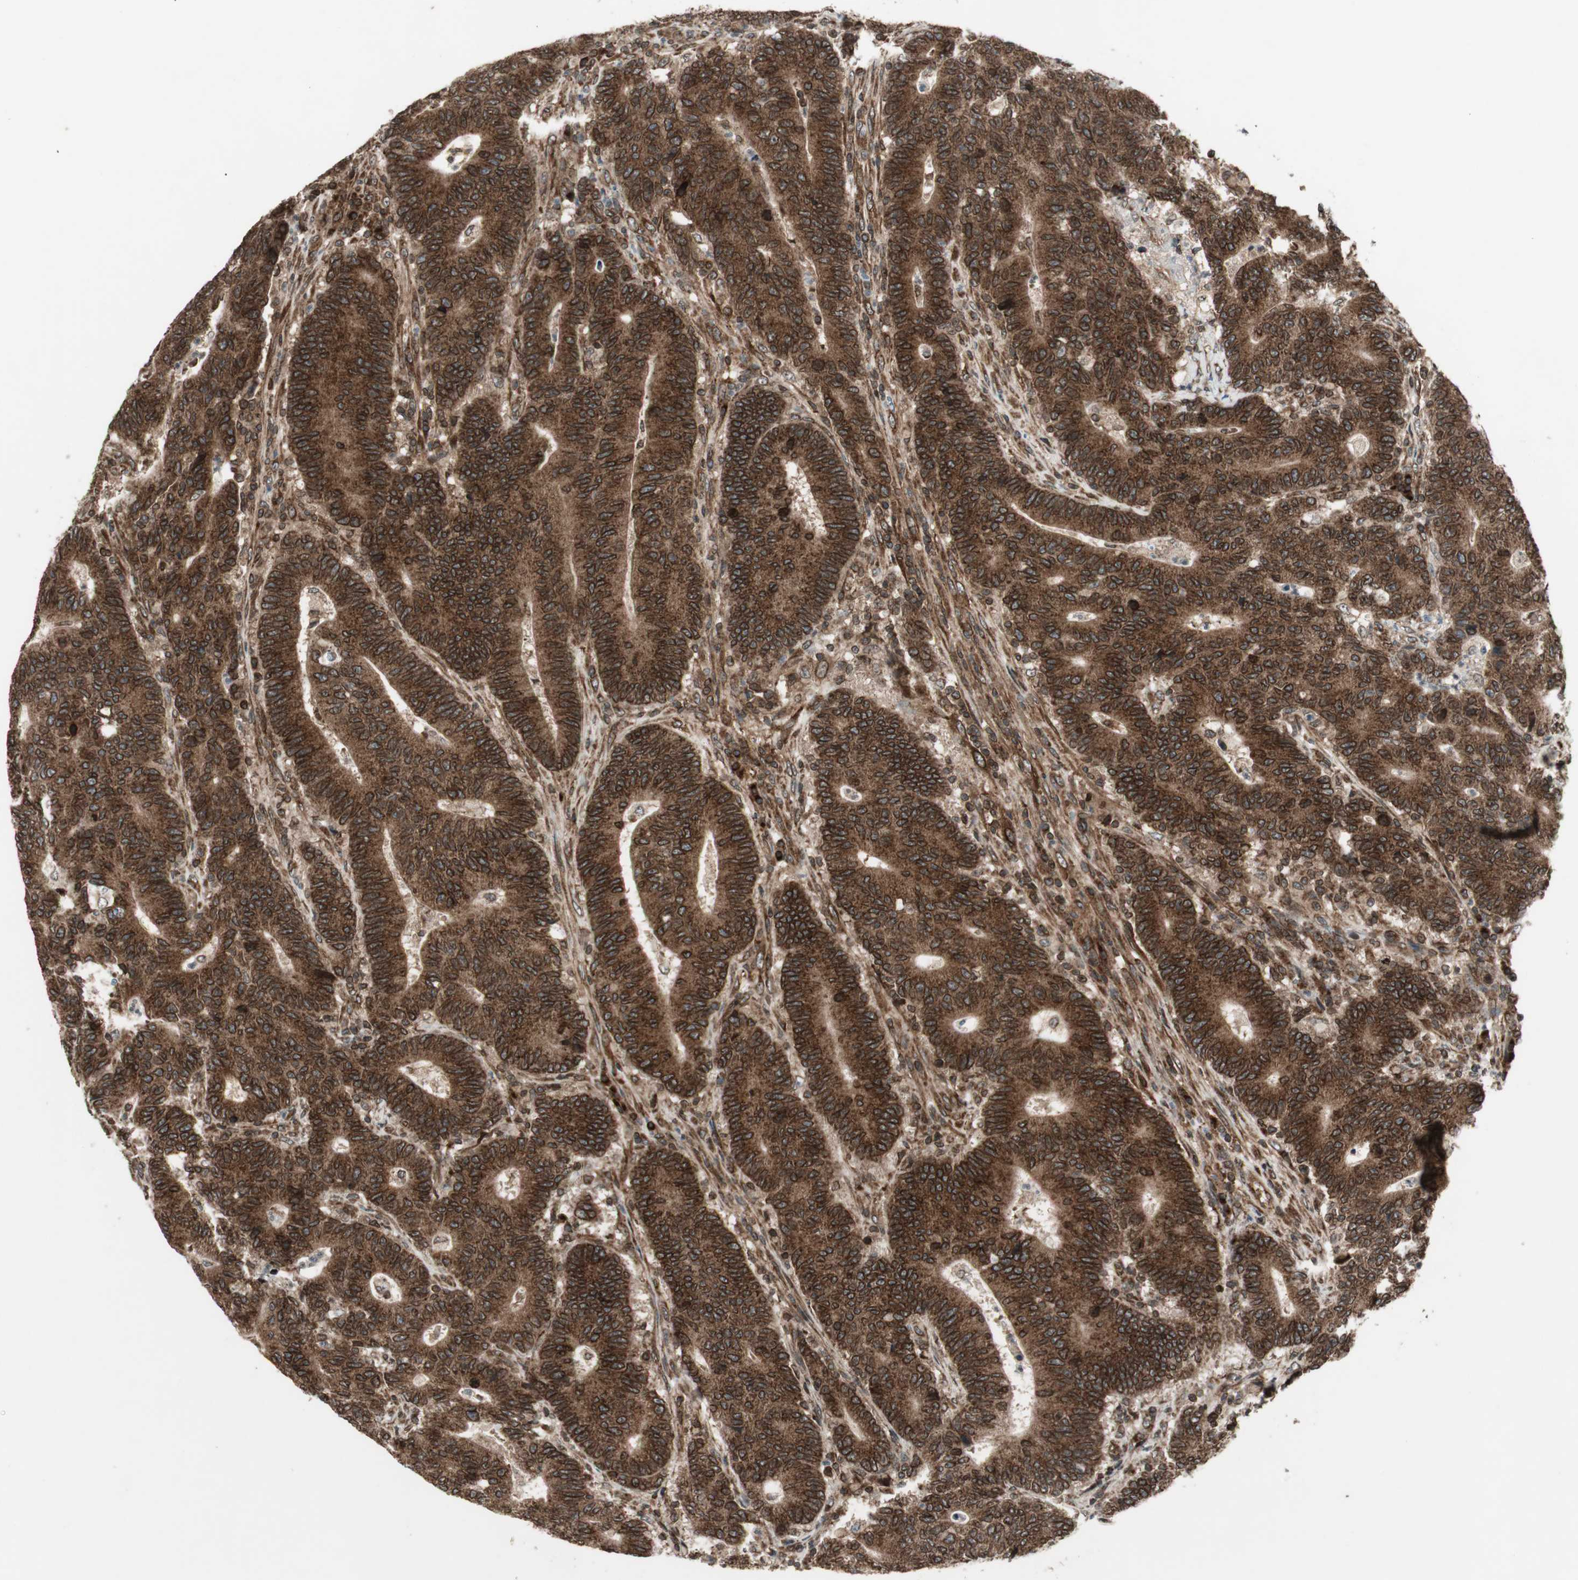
{"staining": {"intensity": "strong", "quantity": ">75%", "location": "cytoplasmic/membranous,nuclear"}, "tissue": "colorectal cancer", "cell_type": "Tumor cells", "image_type": "cancer", "snomed": [{"axis": "morphology", "description": "Normal tissue, NOS"}, {"axis": "morphology", "description": "Adenocarcinoma, NOS"}, {"axis": "topography", "description": "Colon"}], "caption": "Immunohistochemistry (IHC) staining of colorectal adenocarcinoma, which exhibits high levels of strong cytoplasmic/membranous and nuclear staining in about >75% of tumor cells indicating strong cytoplasmic/membranous and nuclear protein positivity. The staining was performed using DAB (3,3'-diaminobenzidine) (brown) for protein detection and nuclei were counterstained in hematoxylin (blue).", "gene": "NUP62", "patient": {"sex": "female", "age": 75}}